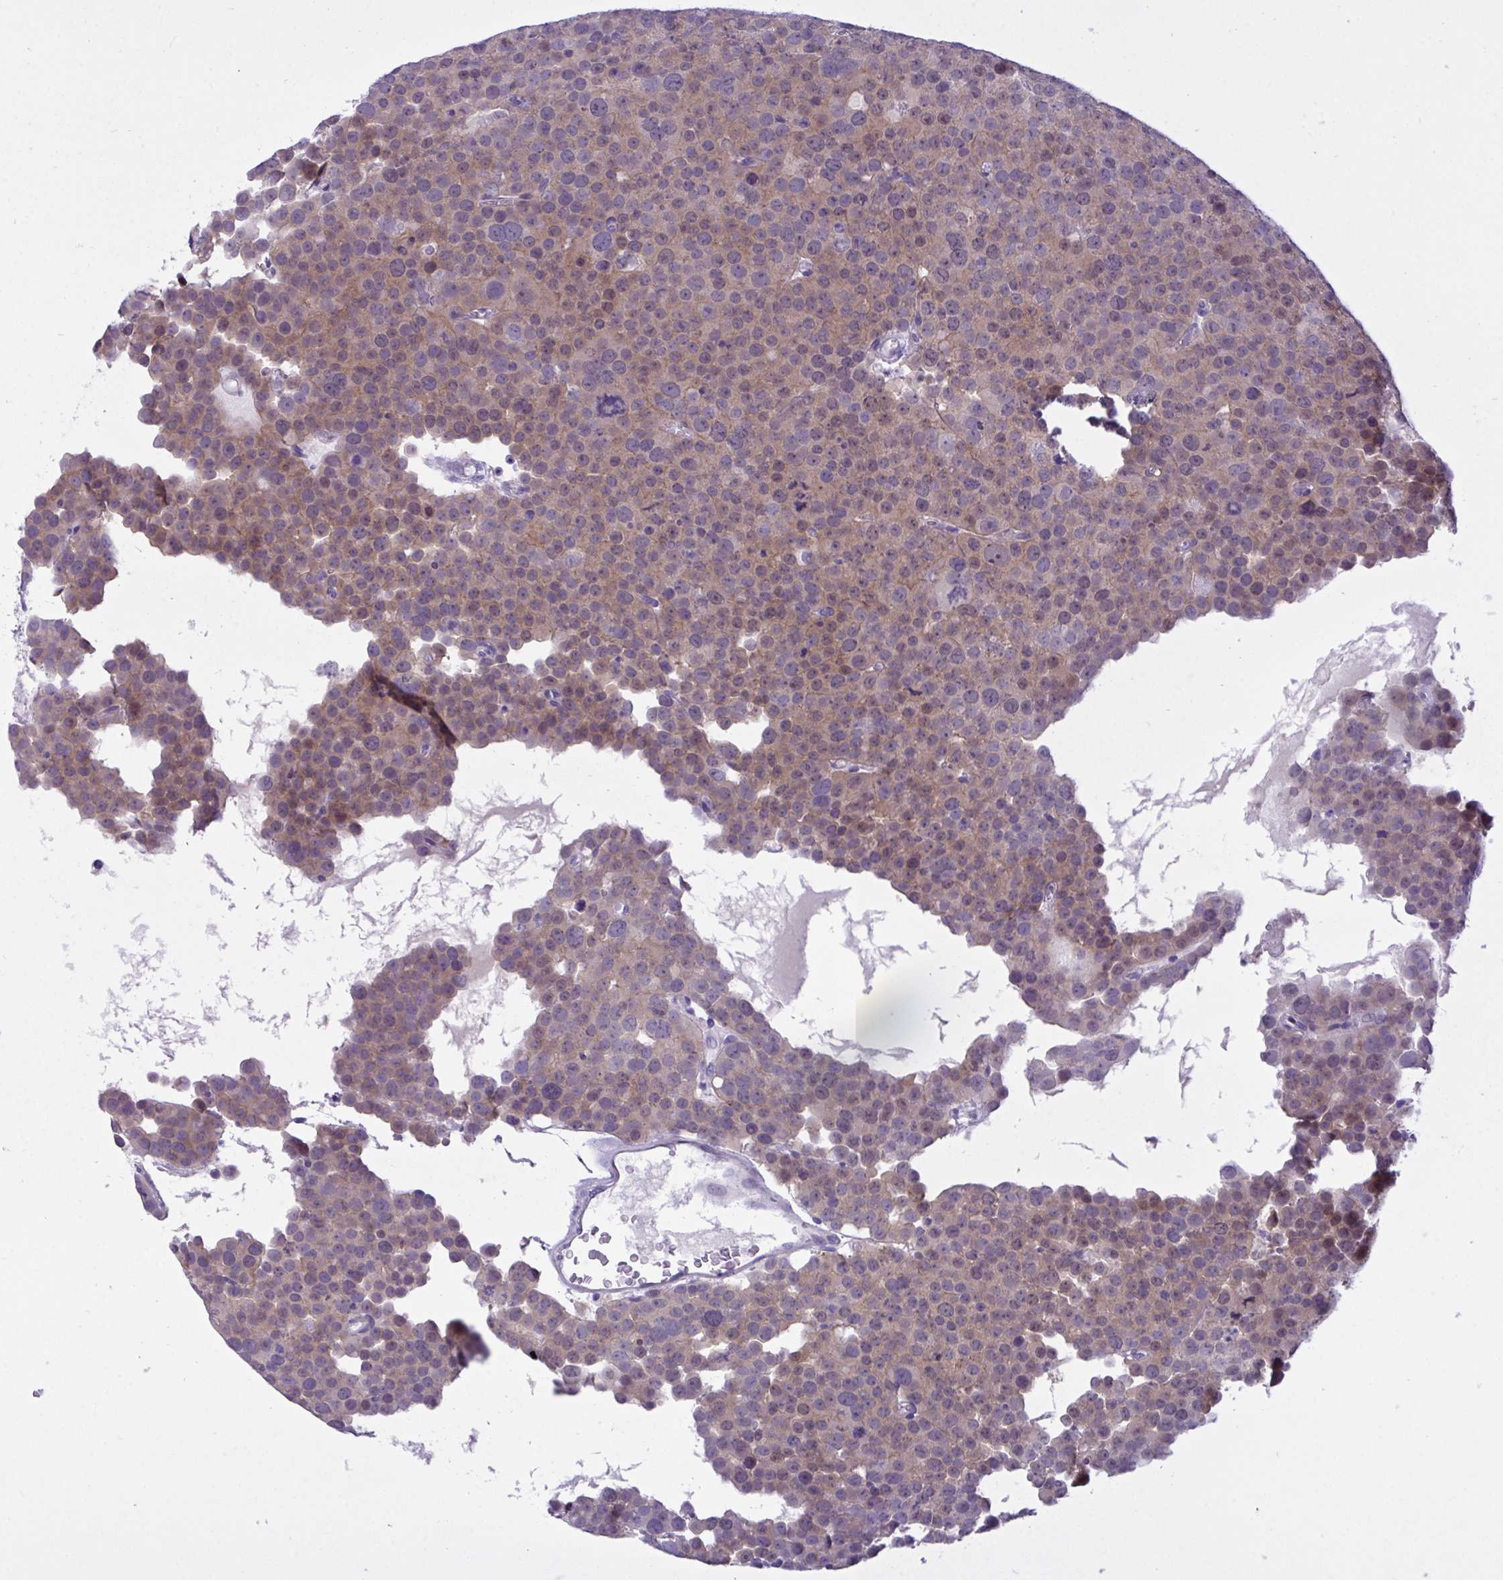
{"staining": {"intensity": "weak", "quantity": "25%-75%", "location": "cytoplasmic/membranous"}, "tissue": "testis cancer", "cell_type": "Tumor cells", "image_type": "cancer", "snomed": [{"axis": "morphology", "description": "Seminoma, NOS"}, {"axis": "topography", "description": "Testis"}], "caption": "Protein staining demonstrates weak cytoplasmic/membranous expression in approximately 25%-75% of tumor cells in seminoma (testis).", "gene": "SNX11", "patient": {"sex": "male", "age": 71}}